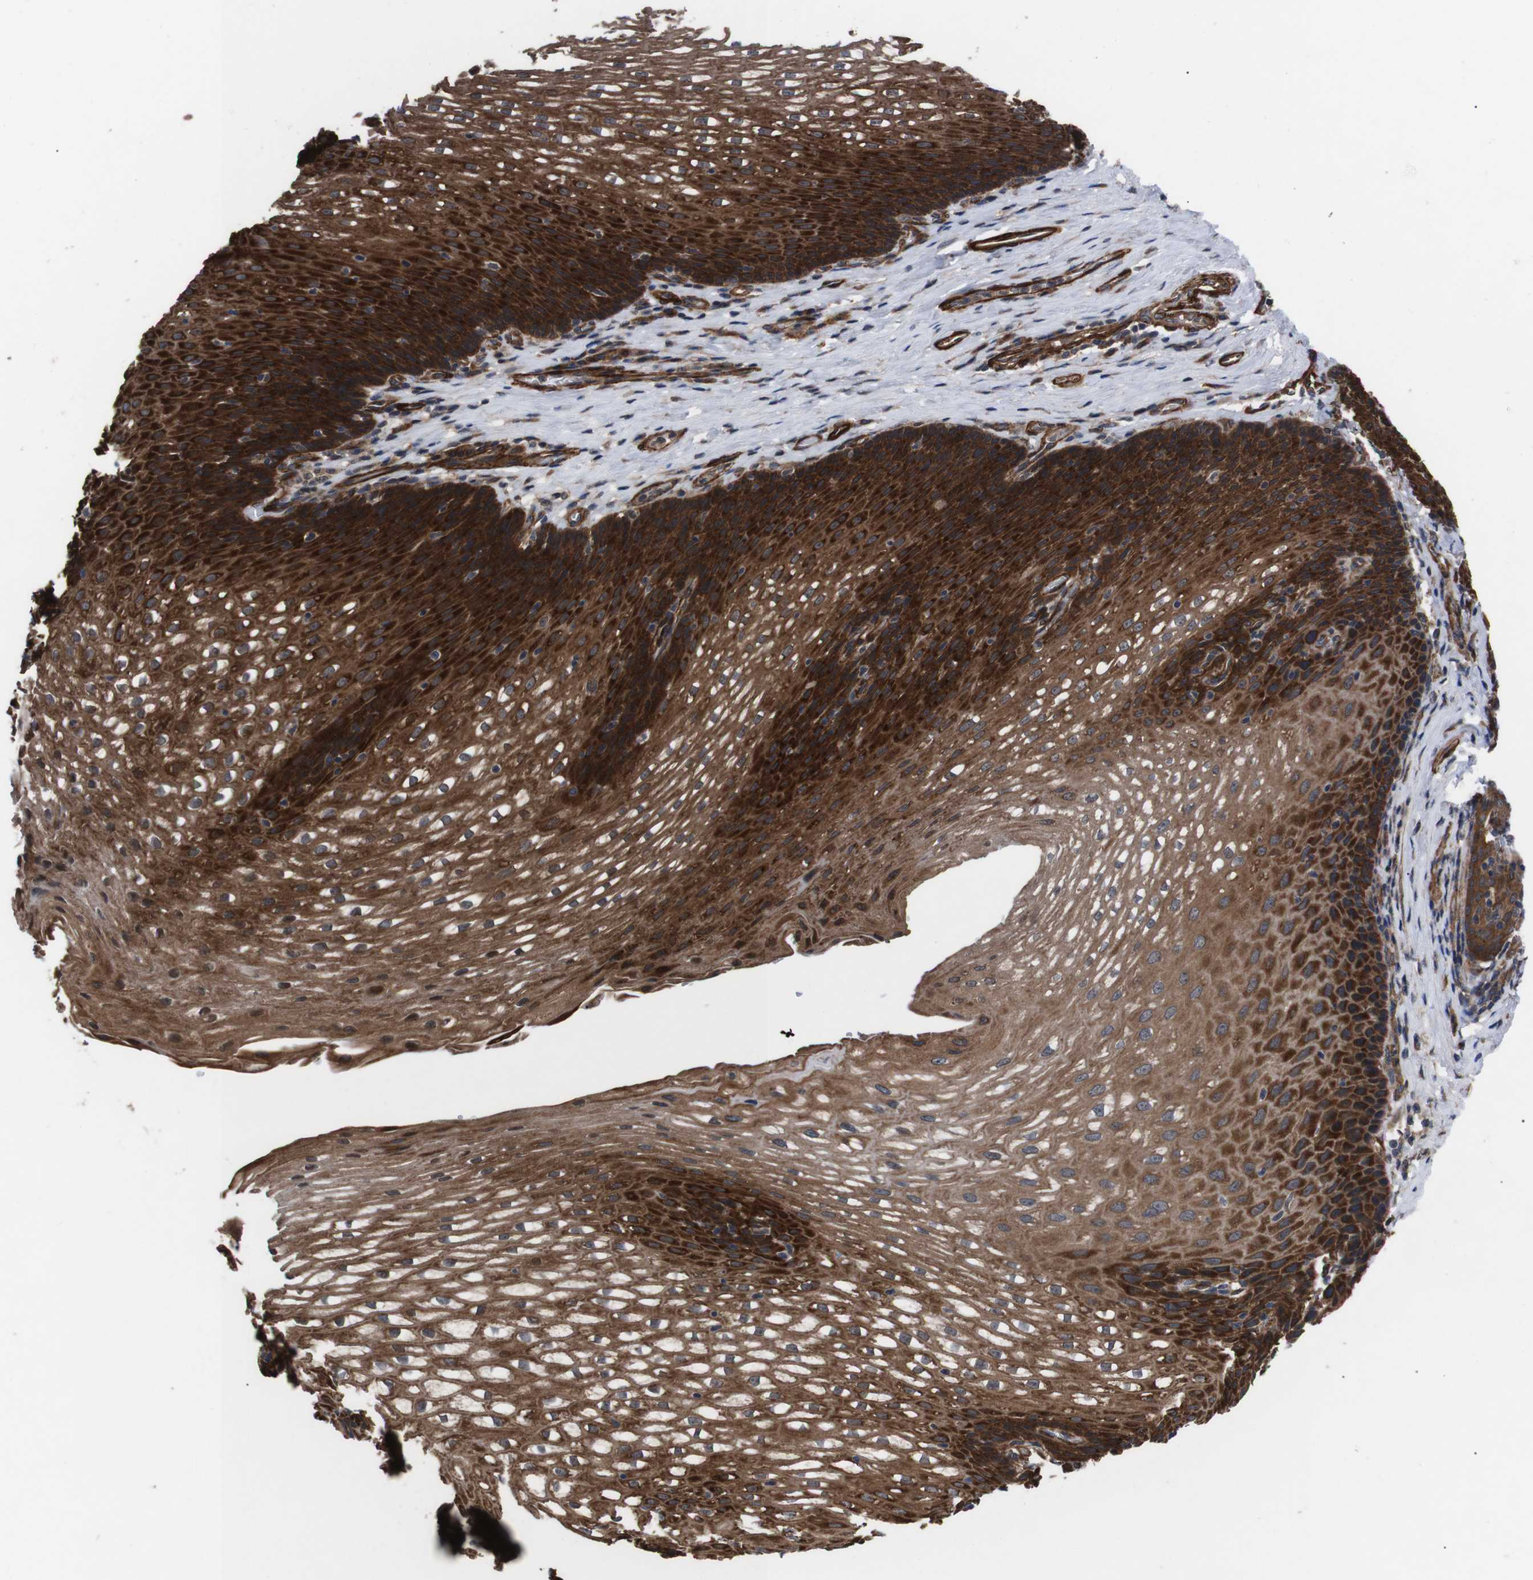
{"staining": {"intensity": "strong", "quantity": ">75%", "location": "cytoplasmic/membranous"}, "tissue": "esophagus", "cell_type": "Squamous epithelial cells", "image_type": "normal", "snomed": [{"axis": "morphology", "description": "Normal tissue, NOS"}, {"axis": "topography", "description": "Esophagus"}], "caption": "Unremarkable esophagus demonstrates strong cytoplasmic/membranous positivity in approximately >75% of squamous epithelial cells The protein of interest is stained brown, and the nuclei are stained in blue (DAB IHC with brightfield microscopy, high magnification)..", "gene": "PAWR", "patient": {"sex": "male", "age": 48}}